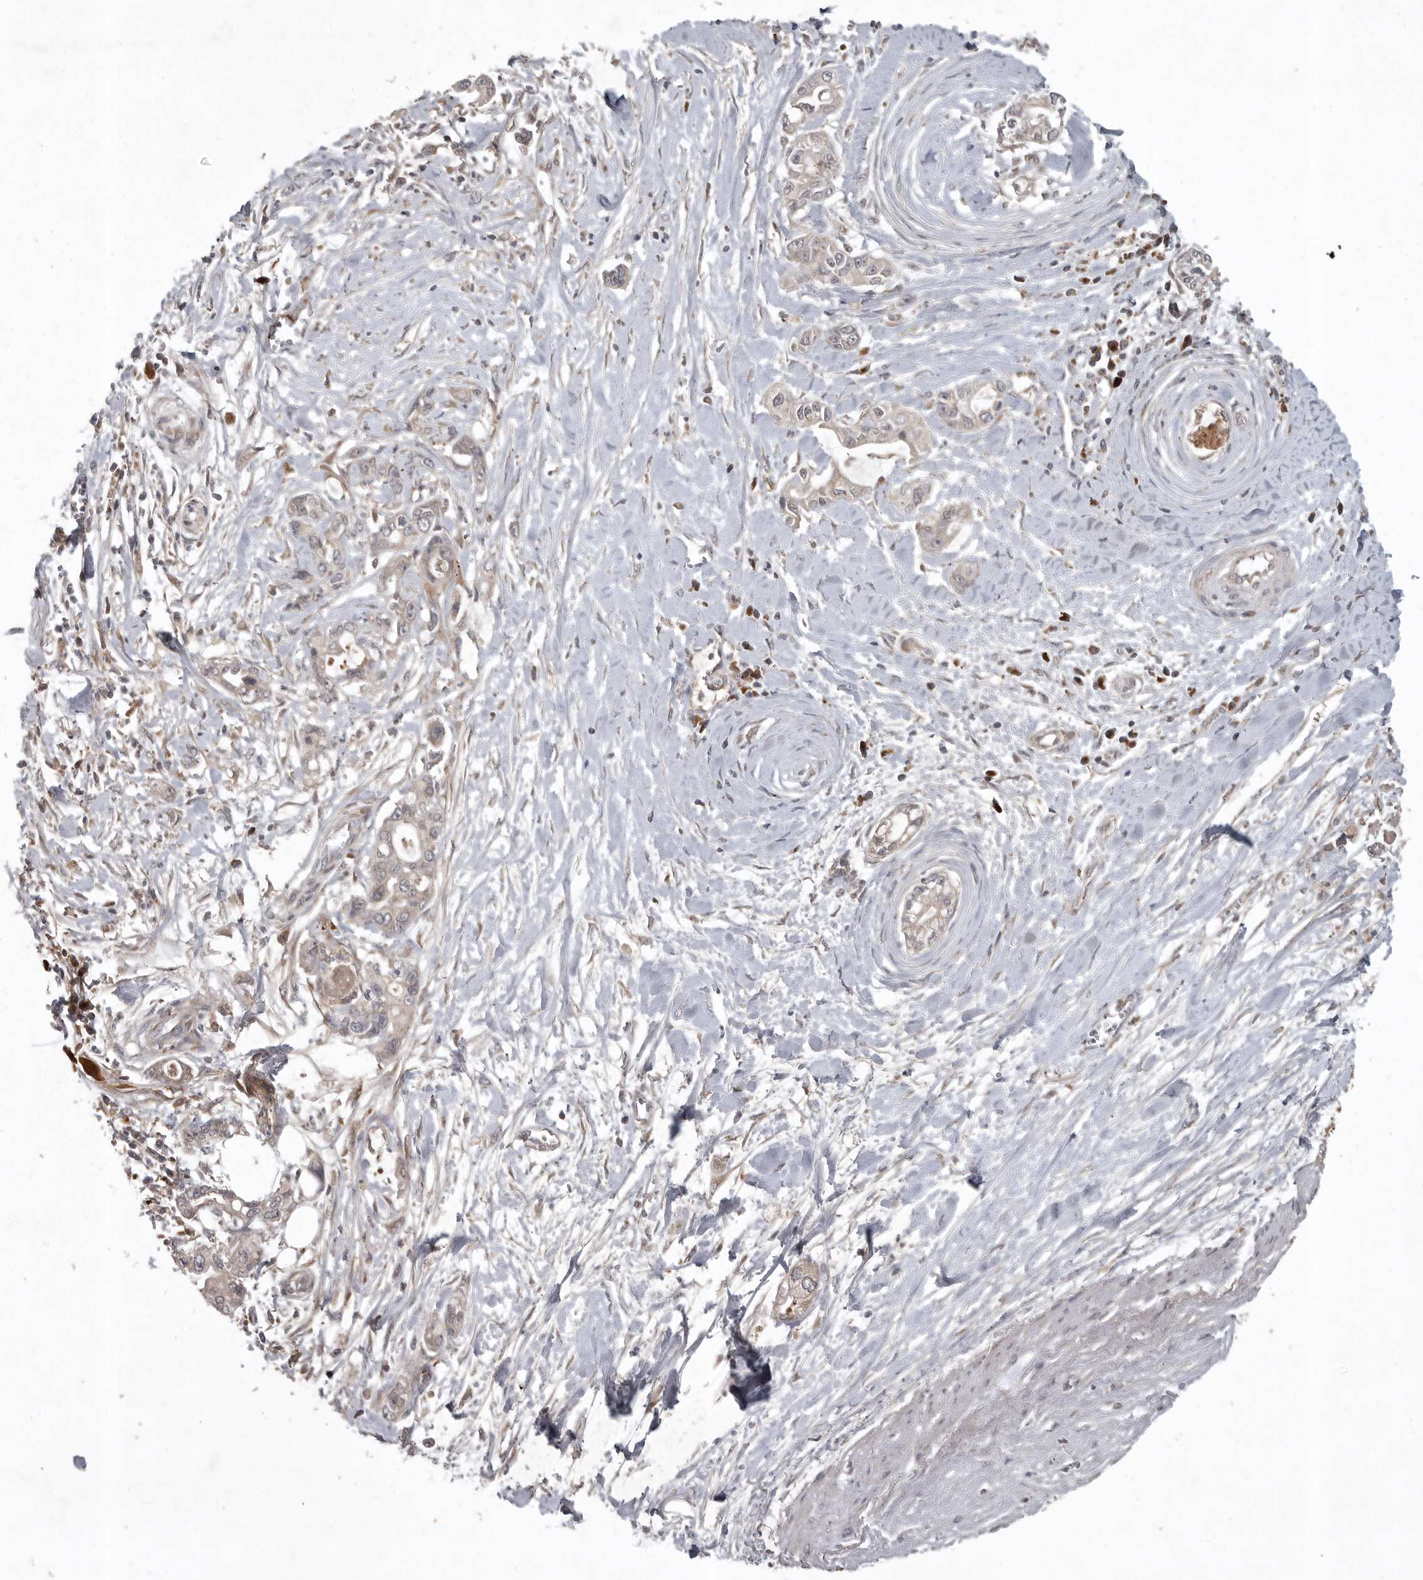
{"staining": {"intensity": "negative", "quantity": "none", "location": "none"}, "tissue": "pancreatic cancer", "cell_type": "Tumor cells", "image_type": "cancer", "snomed": [{"axis": "morphology", "description": "Adenocarcinoma, NOS"}, {"axis": "topography", "description": "Pancreas"}], "caption": "Pancreatic cancer (adenocarcinoma) was stained to show a protein in brown. There is no significant expression in tumor cells. The staining was performed using DAB (3,3'-diaminobenzidine) to visualize the protein expression in brown, while the nuclei were stained in blue with hematoxylin (Magnification: 20x).", "gene": "GPR31", "patient": {"sex": "male", "age": 68}}